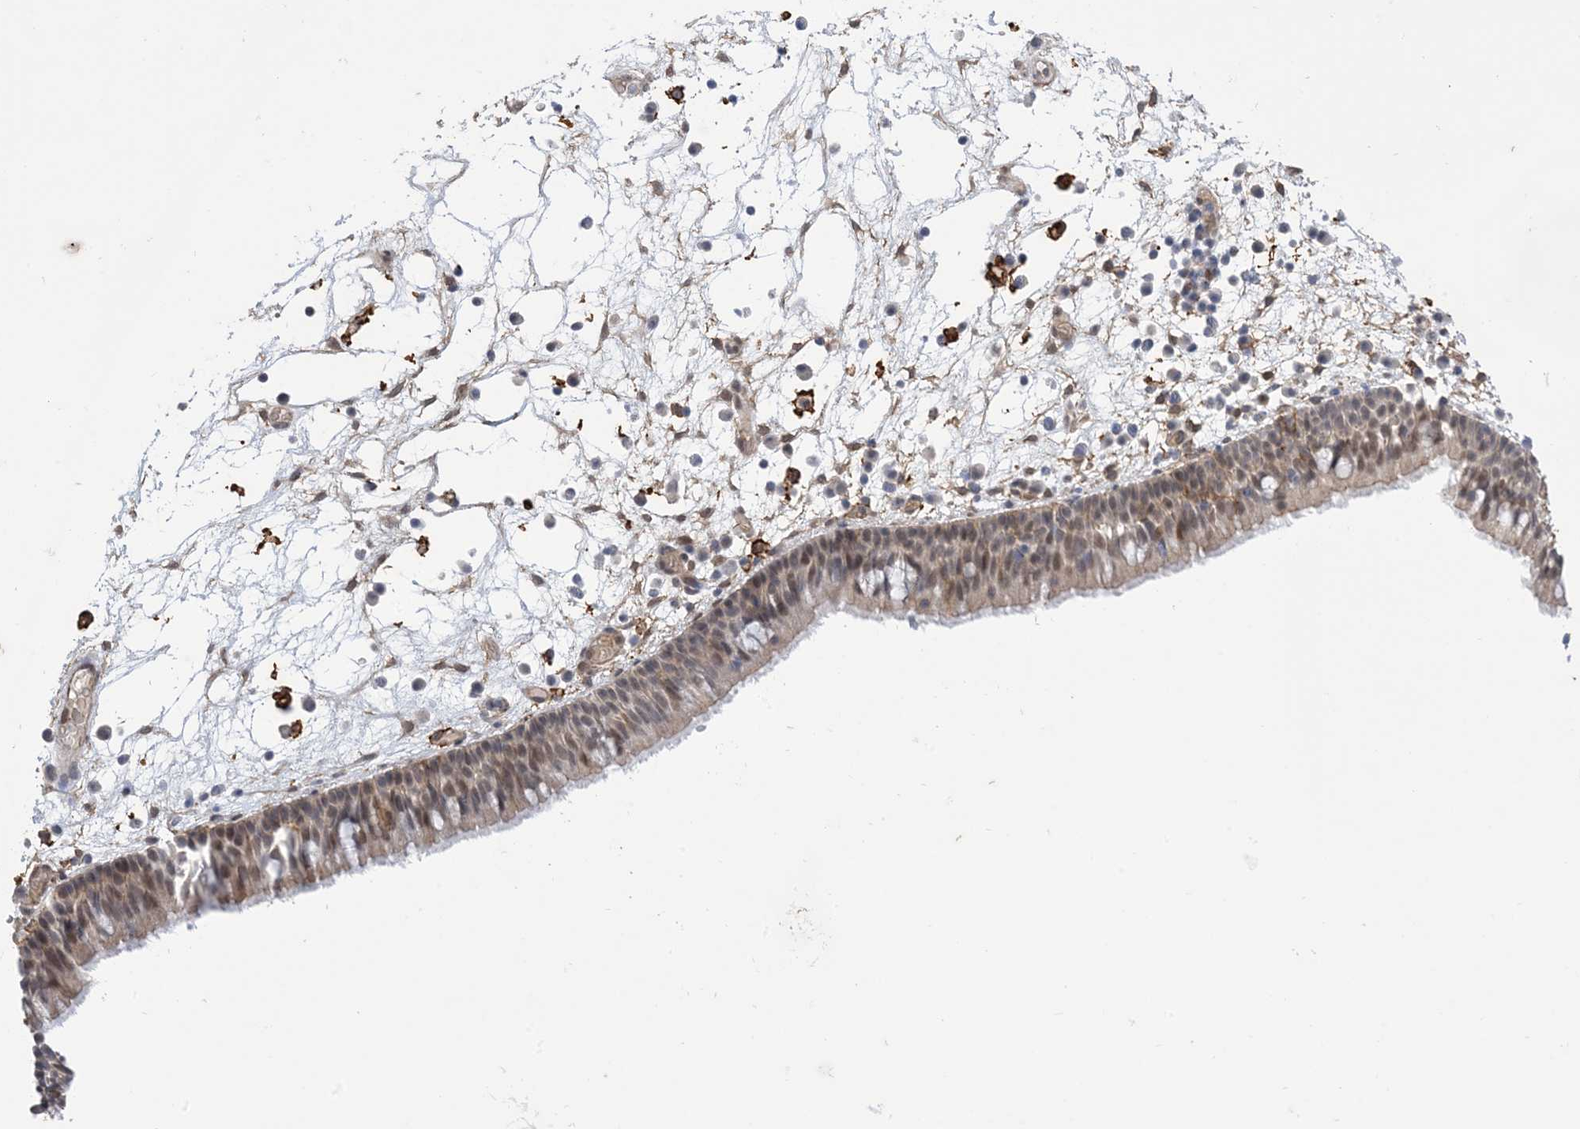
{"staining": {"intensity": "weak", "quantity": "25%-75%", "location": "cytoplasmic/membranous,nuclear"}, "tissue": "nasopharynx", "cell_type": "Respiratory epithelial cells", "image_type": "normal", "snomed": [{"axis": "morphology", "description": "Normal tissue, NOS"}, {"axis": "morphology", "description": "Inflammation, NOS"}, {"axis": "morphology", "description": "Malignant melanoma, Metastatic site"}, {"axis": "topography", "description": "Nasopharynx"}], "caption": "Respiratory epithelial cells display low levels of weak cytoplasmic/membranous,nuclear expression in about 25%-75% of cells in unremarkable nasopharynx.", "gene": "ZNF8", "patient": {"sex": "male", "age": 70}}